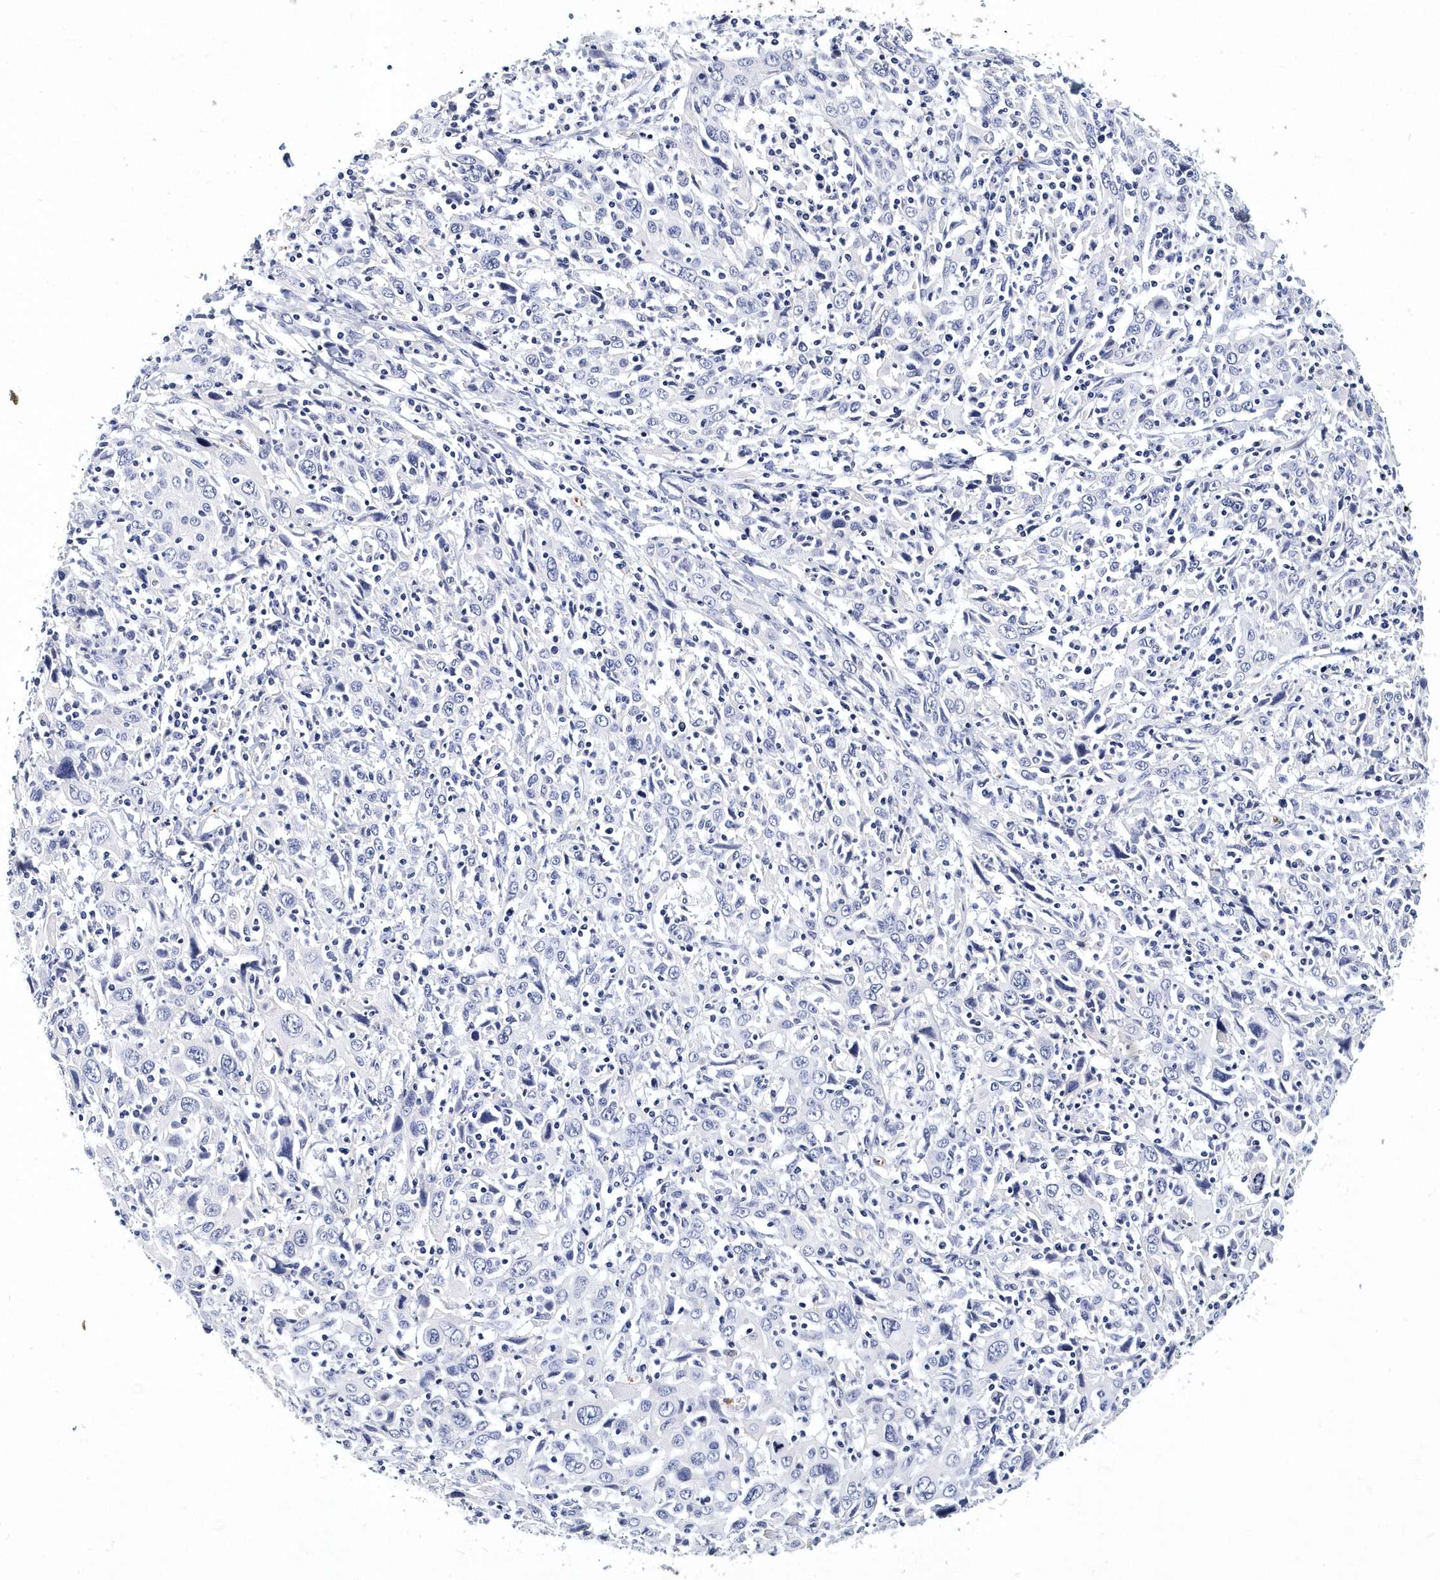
{"staining": {"intensity": "negative", "quantity": "none", "location": "none"}, "tissue": "cervical cancer", "cell_type": "Tumor cells", "image_type": "cancer", "snomed": [{"axis": "morphology", "description": "Squamous cell carcinoma, NOS"}, {"axis": "topography", "description": "Cervix"}], "caption": "A histopathology image of human cervical cancer (squamous cell carcinoma) is negative for staining in tumor cells. (Stains: DAB (3,3'-diaminobenzidine) immunohistochemistry with hematoxylin counter stain, Microscopy: brightfield microscopy at high magnification).", "gene": "ITGA2B", "patient": {"sex": "female", "age": 46}}